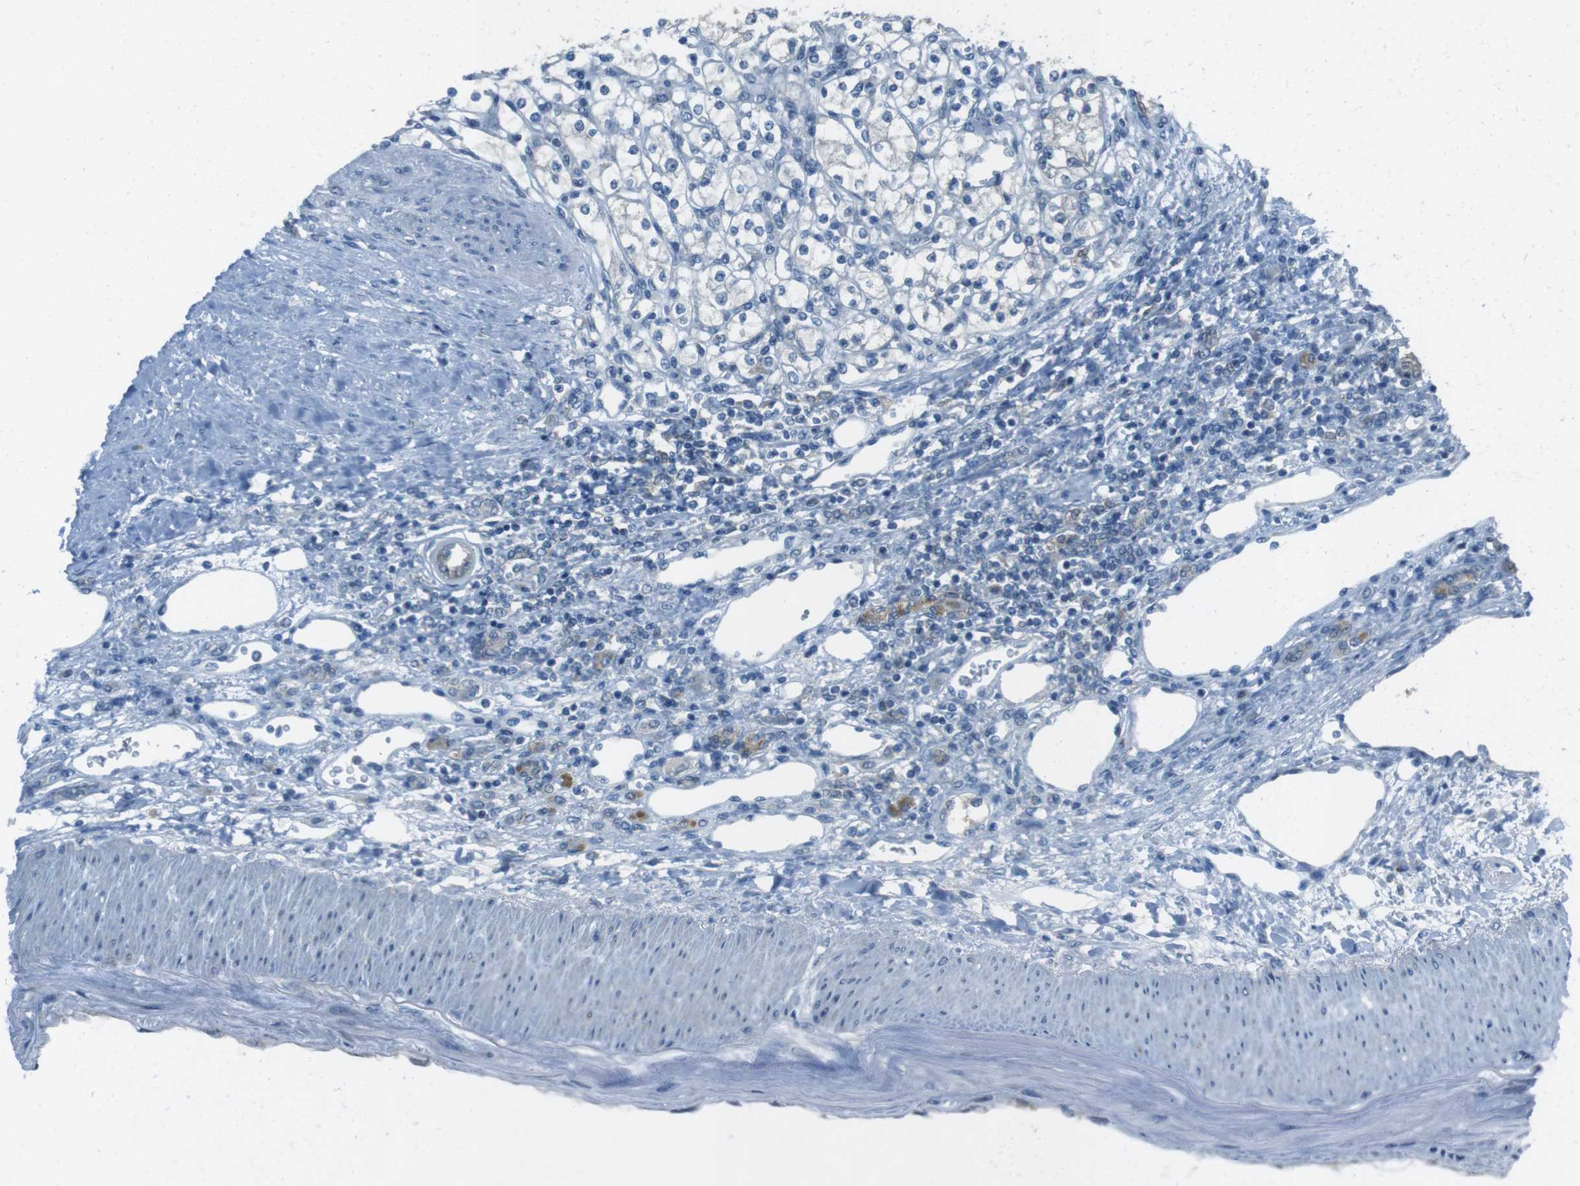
{"staining": {"intensity": "negative", "quantity": "none", "location": "none"}, "tissue": "renal cancer", "cell_type": "Tumor cells", "image_type": "cancer", "snomed": [{"axis": "morphology", "description": "Normal tissue, NOS"}, {"axis": "morphology", "description": "Adenocarcinoma, NOS"}, {"axis": "topography", "description": "Kidney"}], "caption": "Immunohistochemistry micrograph of neoplastic tissue: adenocarcinoma (renal) stained with DAB reveals no significant protein staining in tumor cells. (DAB immunohistochemistry (IHC), high magnification).", "gene": "MFAP3", "patient": {"sex": "female", "age": 55}}